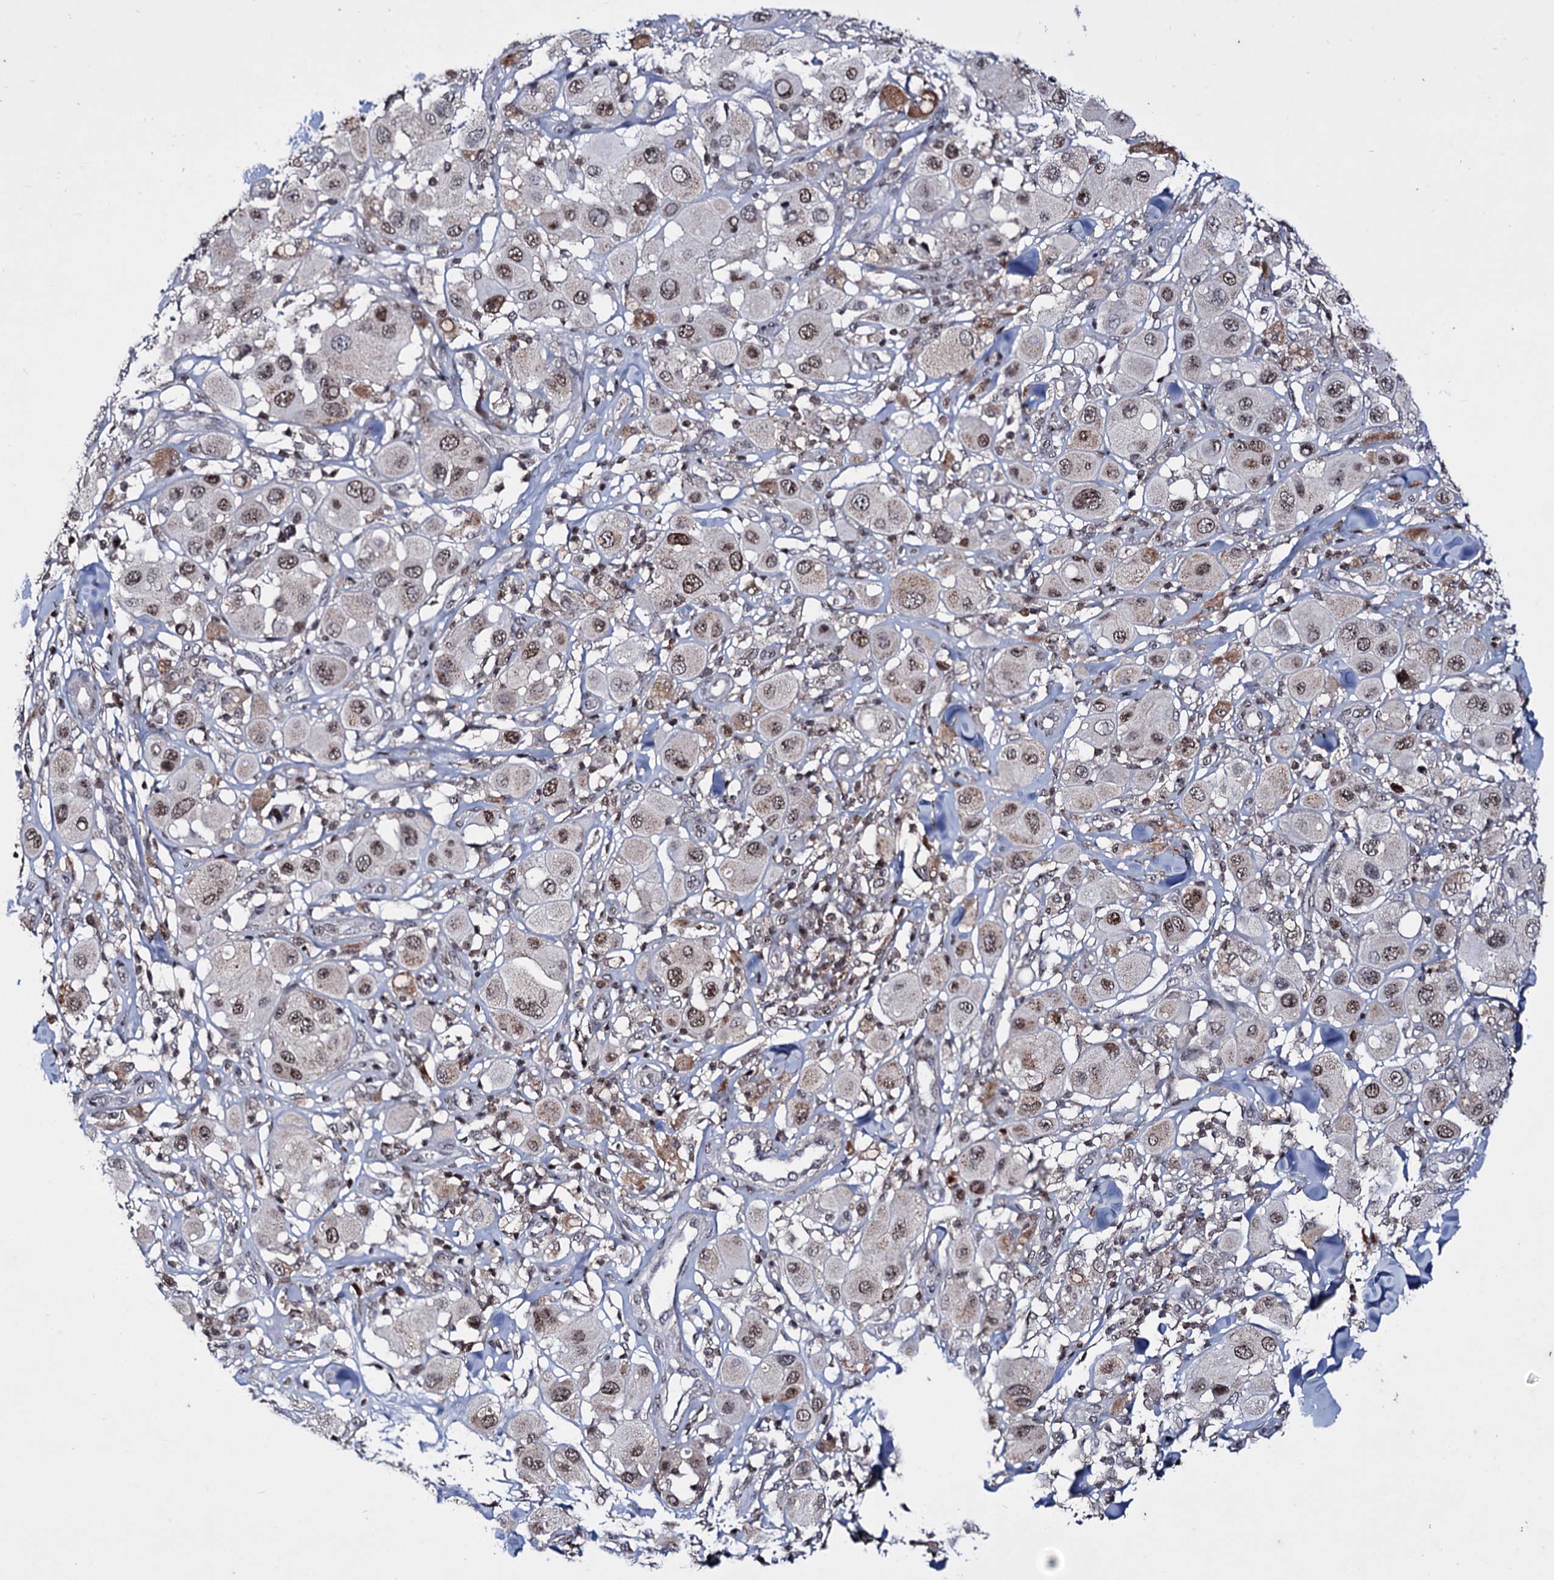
{"staining": {"intensity": "moderate", "quantity": ">75%", "location": "nuclear"}, "tissue": "melanoma", "cell_type": "Tumor cells", "image_type": "cancer", "snomed": [{"axis": "morphology", "description": "Malignant melanoma, Metastatic site"}, {"axis": "topography", "description": "Skin"}], "caption": "This is a histology image of immunohistochemistry staining of malignant melanoma (metastatic site), which shows moderate positivity in the nuclear of tumor cells.", "gene": "SMCHD1", "patient": {"sex": "male", "age": 41}}